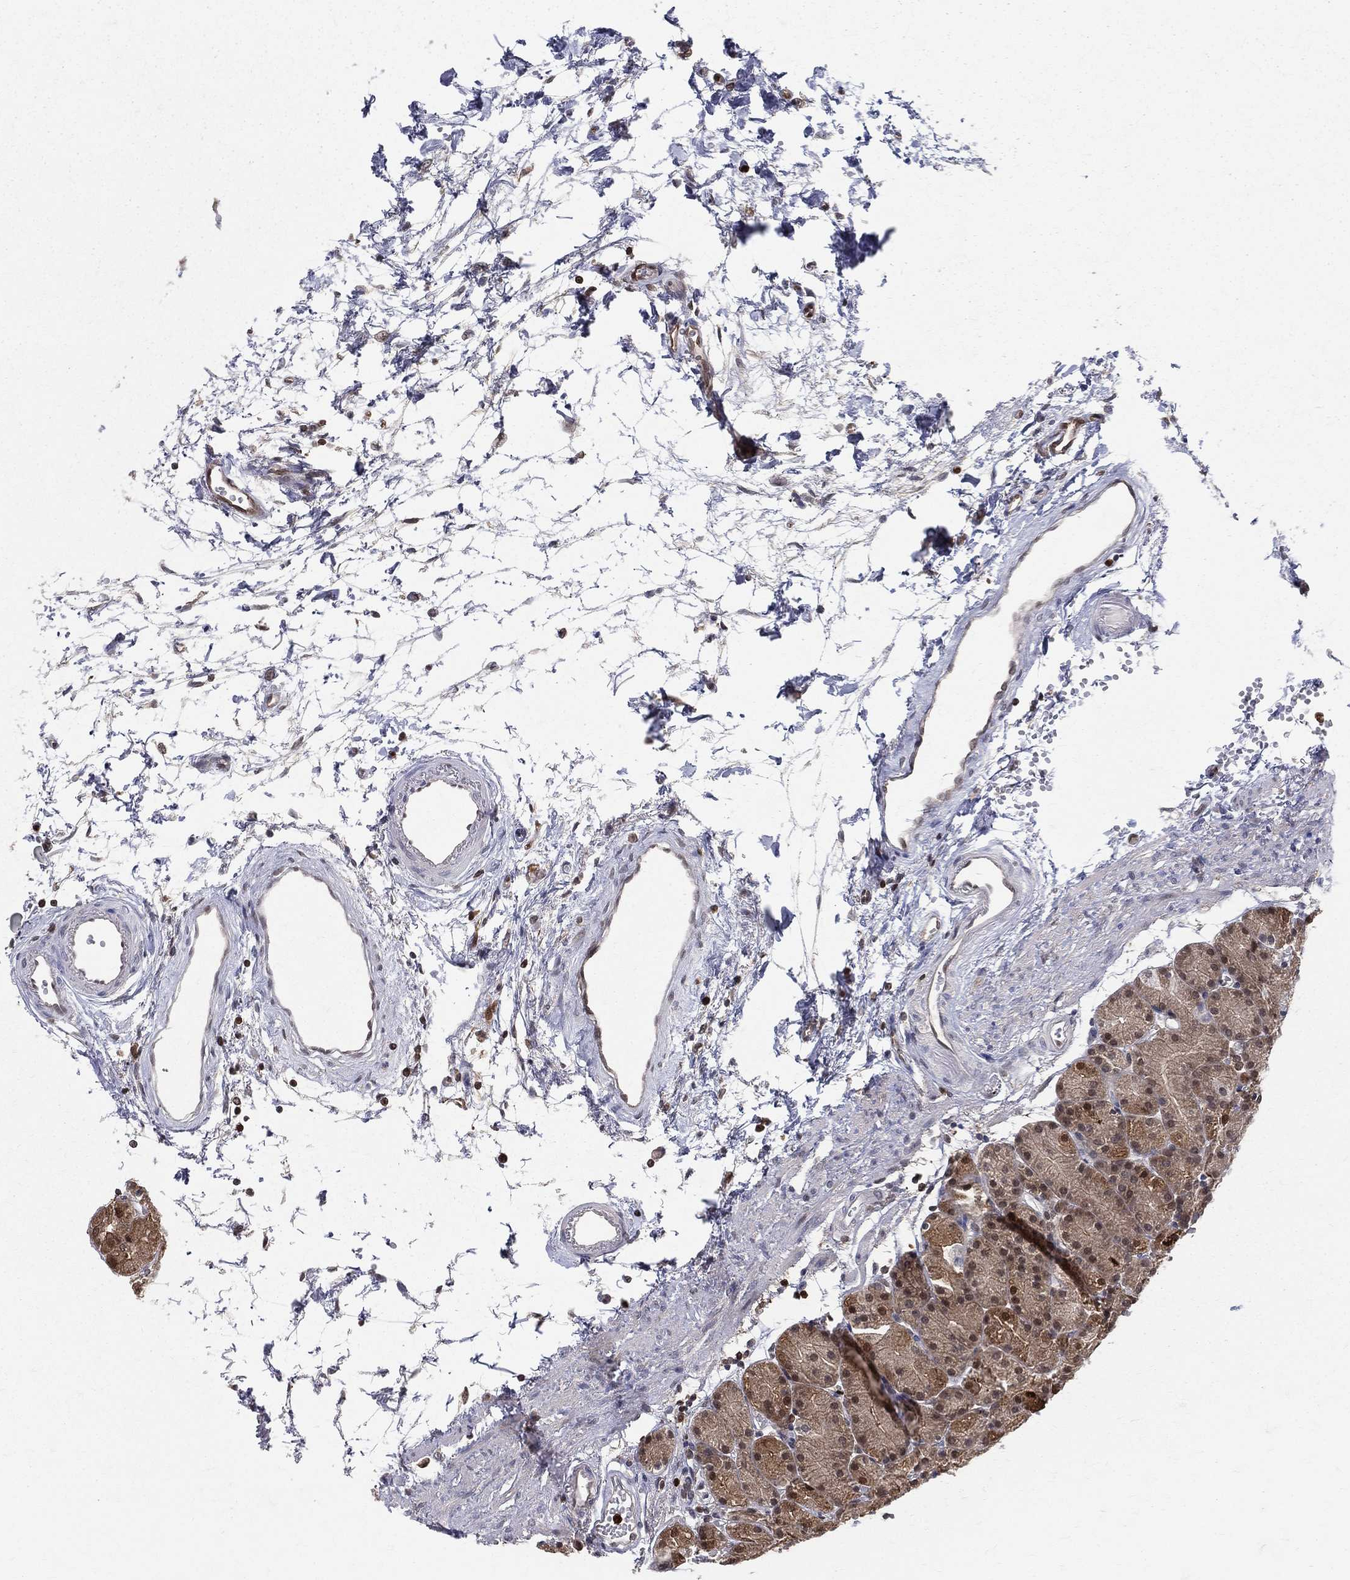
{"staining": {"intensity": "moderate", "quantity": ">75%", "location": "cytoplasmic/membranous"}, "tissue": "stomach", "cell_type": "Glandular cells", "image_type": "normal", "snomed": [{"axis": "morphology", "description": "Normal tissue, NOS"}, {"axis": "morphology", "description": "Adenocarcinoma, NOS"}, {"axis": "topography", "description": "Stomach"}], "caption": "Immunohistochemistry (IHC) photomicrograph of normal stomach stained for a protein (brown), which displays medium levels of moderate cytoplasmic/membranous expression in approximately >75% of glandular cells.", "gene": "ENO1", "patient": {"sex": "female", "age": 81}}